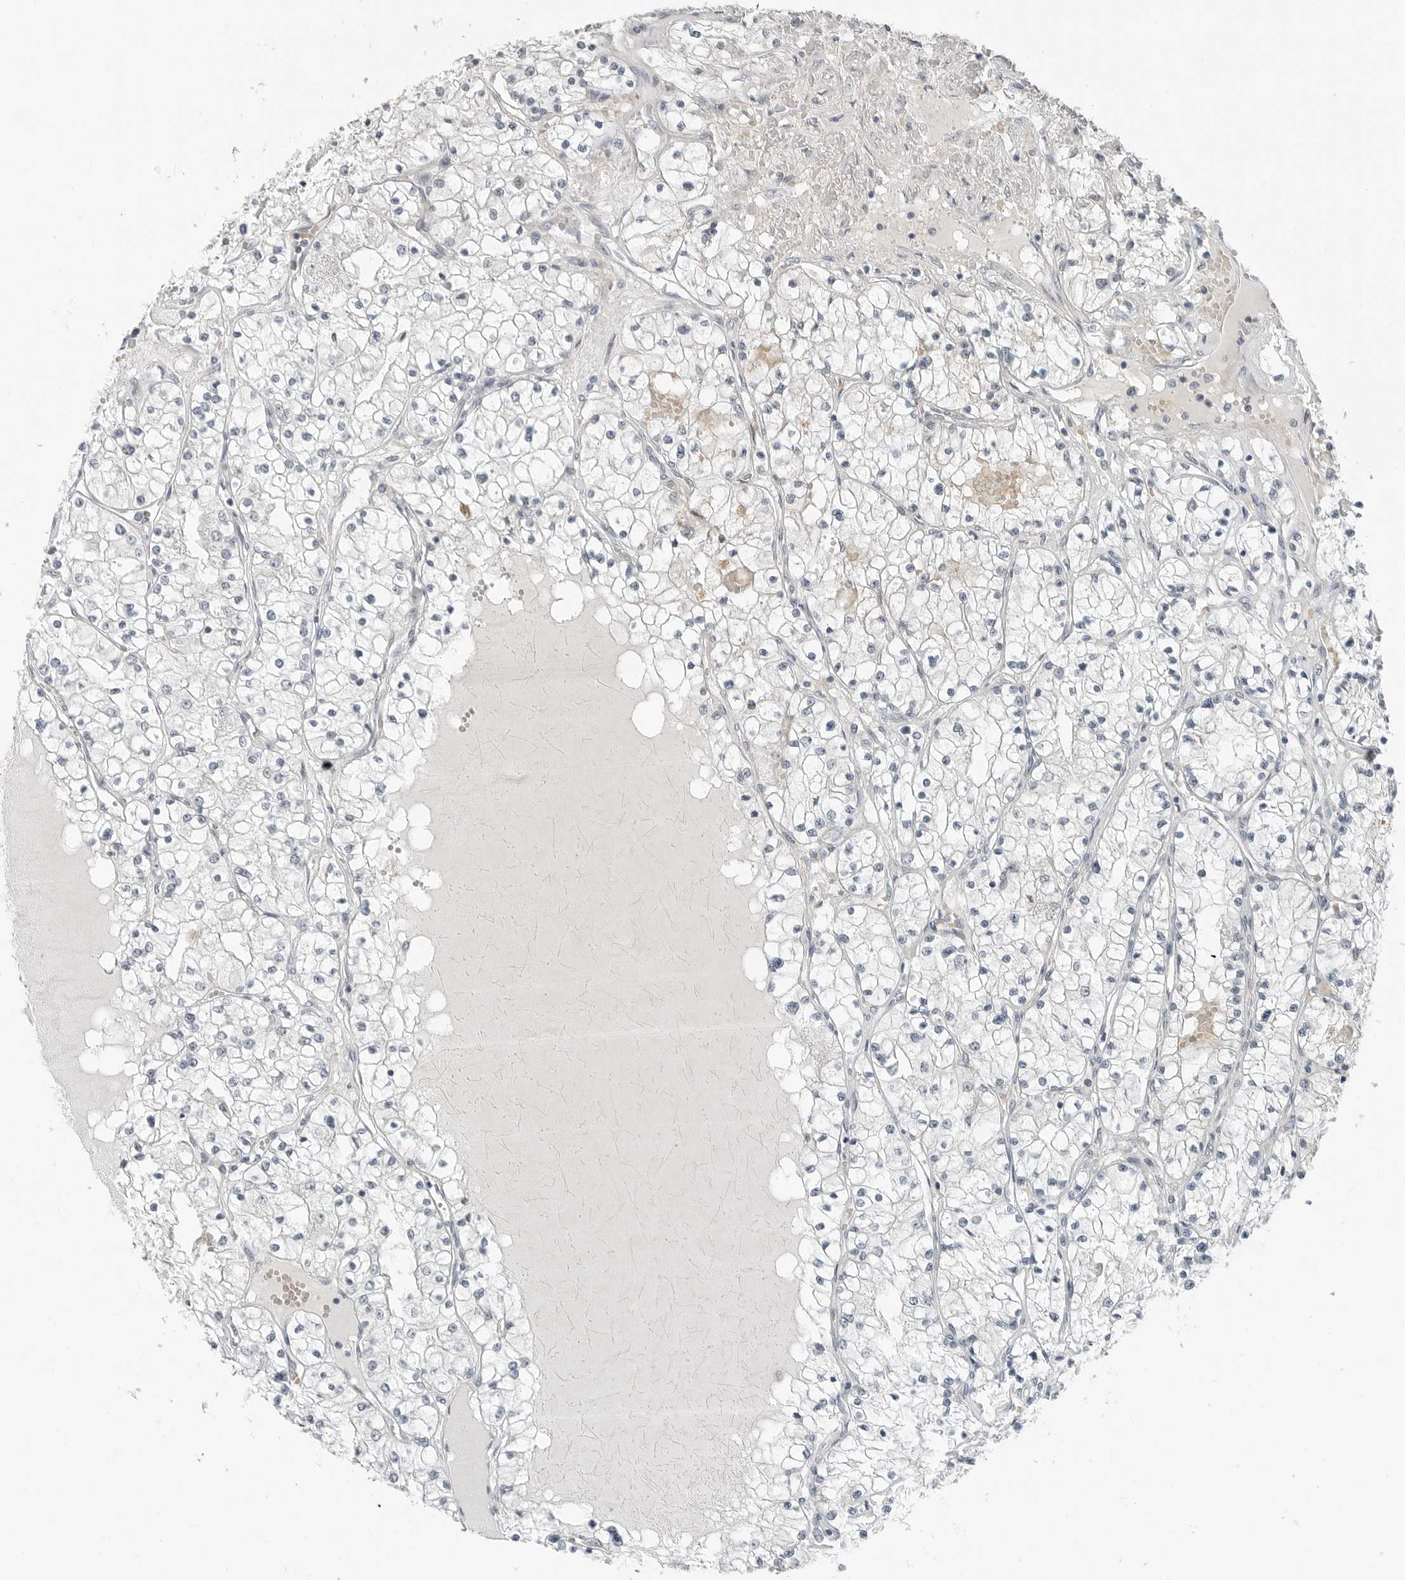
{"staining": {"intensity": "negative", "quantity": "none", "location": "none"}, "tissue": "renal cancer", "cell_type": "Tumor cells", "image_type": "cancer", "snomed": [{"axis": "morphology", "description": "Normal tissue, NOS"}, {"axis": "morphology", "description": "Adenocarcinoma, NOS"}, {"axis": "topography", "description": "Kidney"}], "caption": "High power microscopy micrograph of an IHC image of renal adenocarcinoma, revealing no significant positivity in tumor cells.", "gene": "FCRLB", "patient": {"sex": "male", "age": 68}}